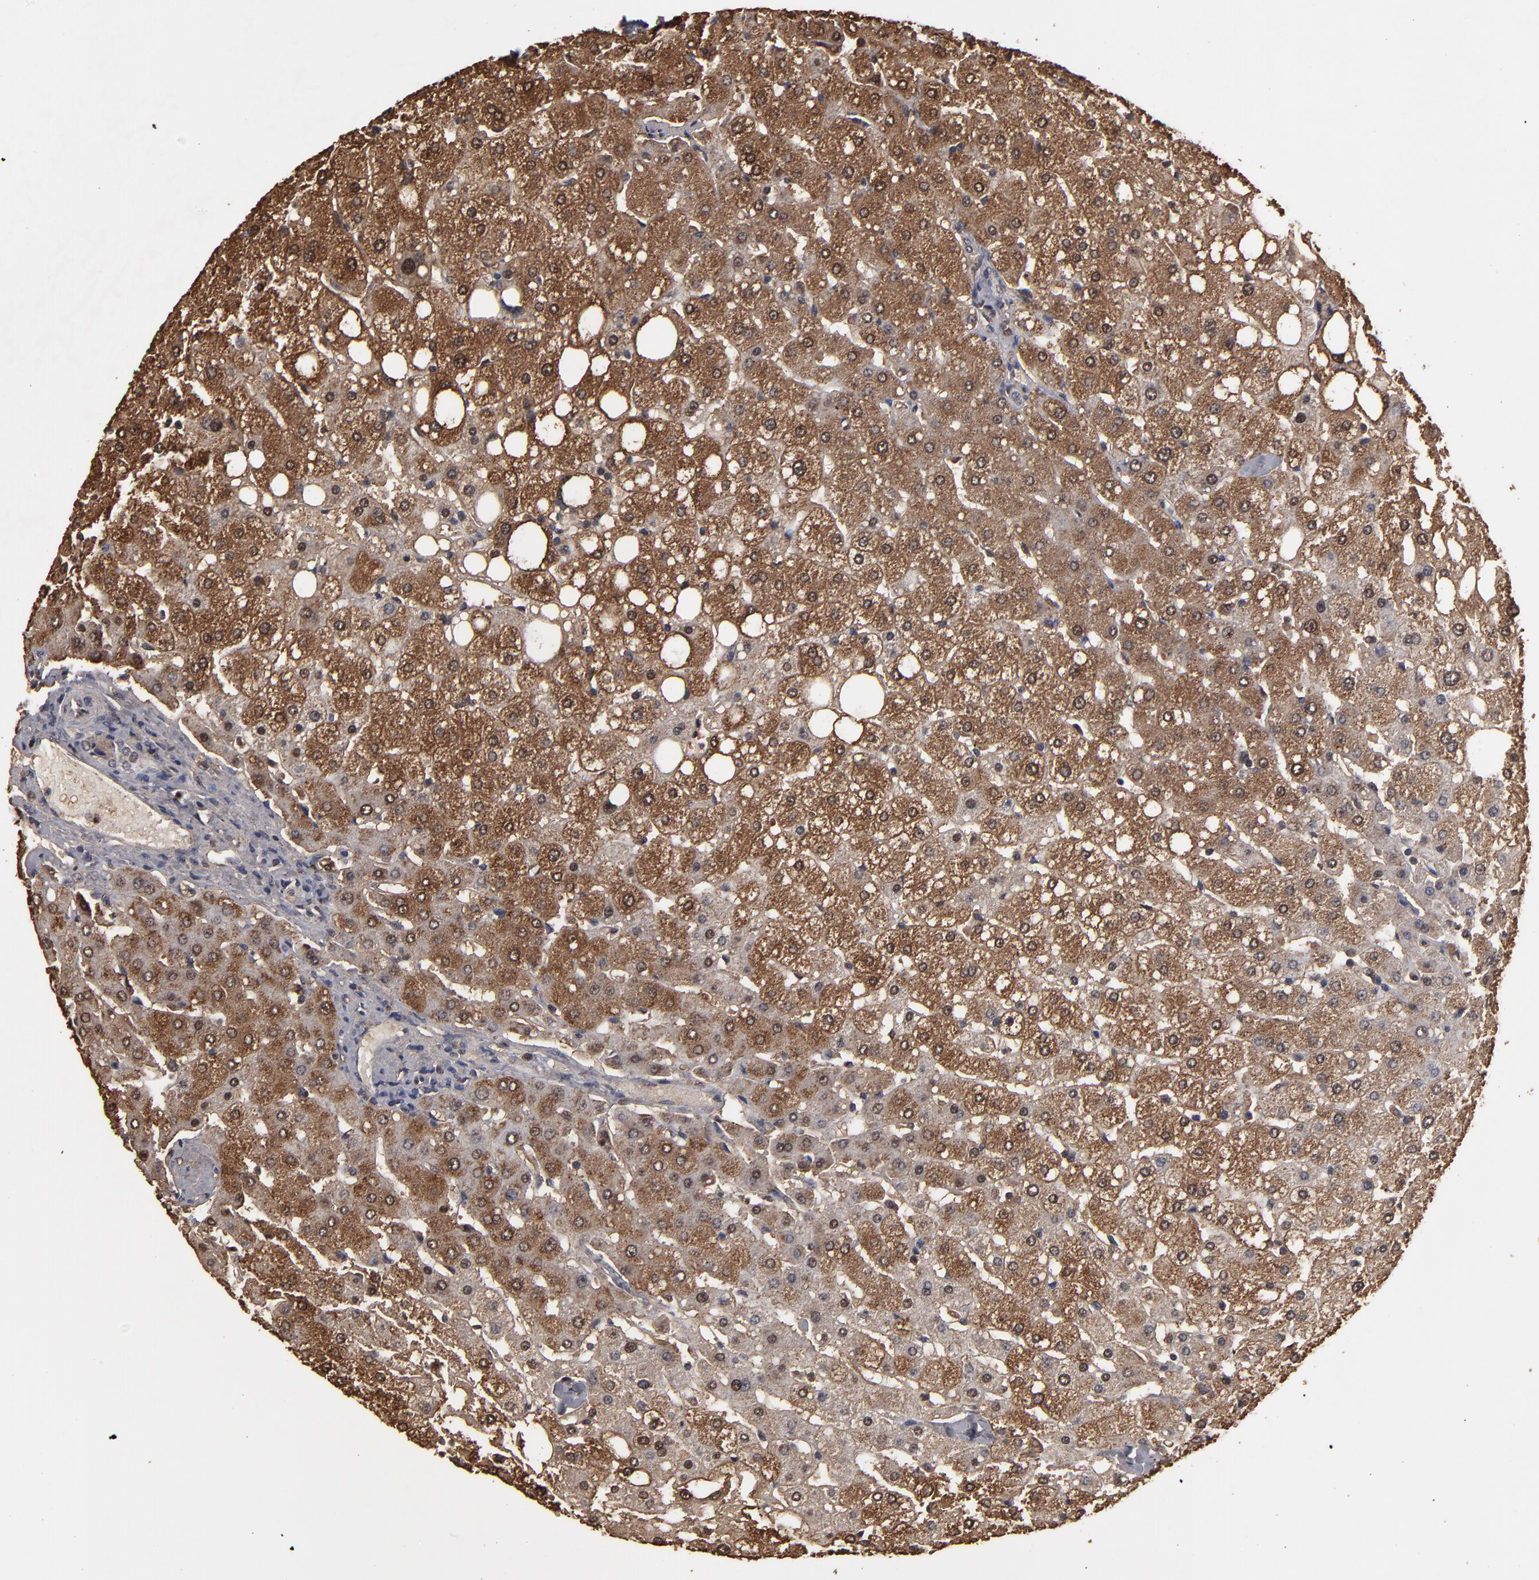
{"staining": {"intensity": "negative", "quantity": "none", "location": "none"}, "tissue": "liver", "cell_type": "Cholangiocytes", "image_type": "normal", "snomed": [{"axis": "morphology", "description": "Normal tissue, NOS"}, {"axis": "topography", "description": "Liver"}], "caption": "Immunohistochemical staining of benign liver reveals no significant staining in cholangiocytes.", "gene": "RO60", "patient": {"sex": "male", "age": 35}}